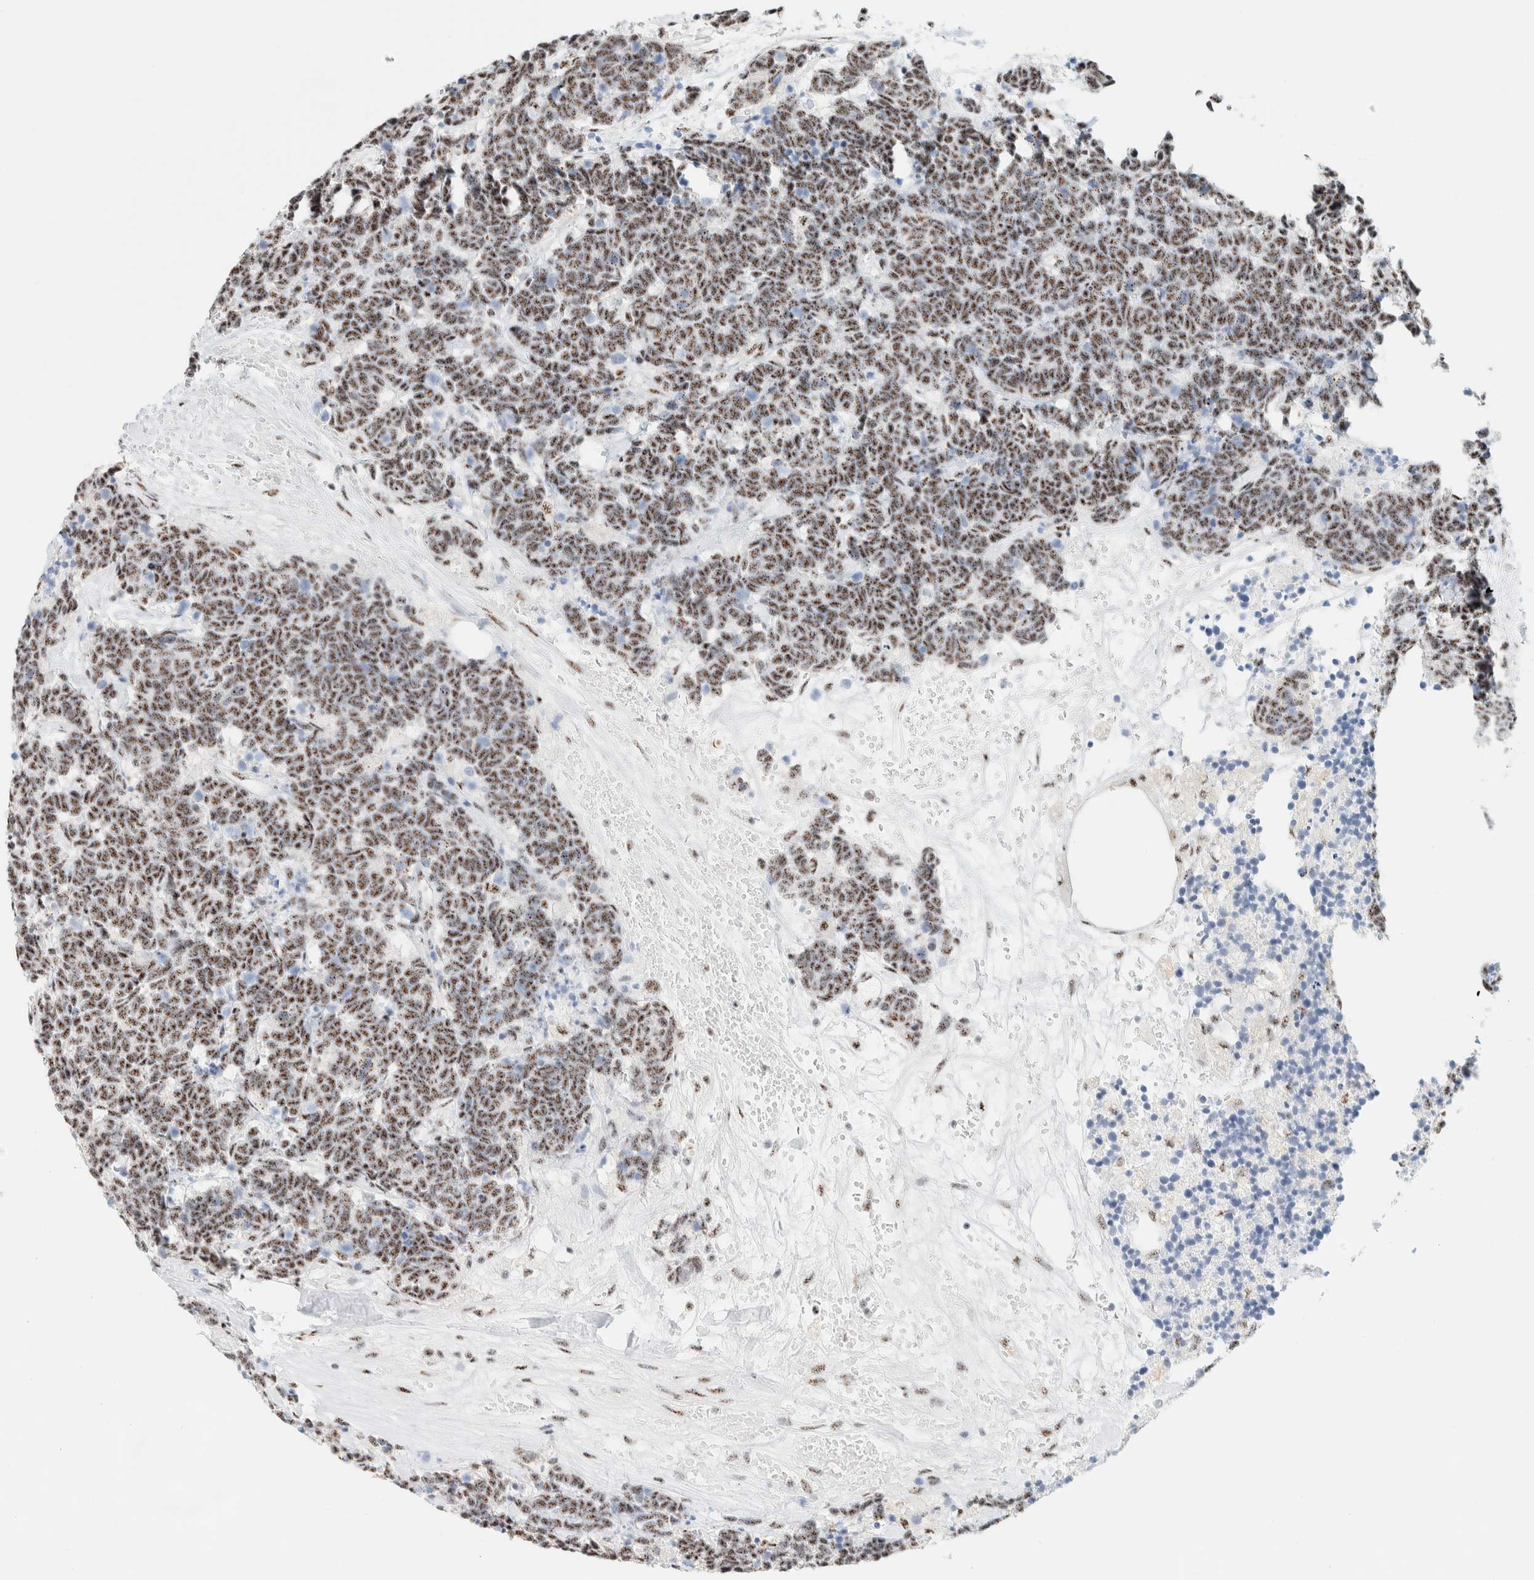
{"staining": {"intensity": "moderate", "quantity": ">75%", "location": "nuclear"}, "tissue": "carcinoid", "cell_type": "Tumor cells", "image_type": "cancer", "snomed": [{"axis": "morphology", "description": "Carcinoma, NOS"}, {"axis": "morphology", "description": "Carcinoid, malignant, NOS"}, {"axis": "topography", "description": "Urinary bladder"}], "caption": "Tumor cells exhibit medium levels of moderate nuclear positivity in about >75% of cells in carcinoma.", "gene": "SON", "patient": {"sex": "male", "age": 57}}